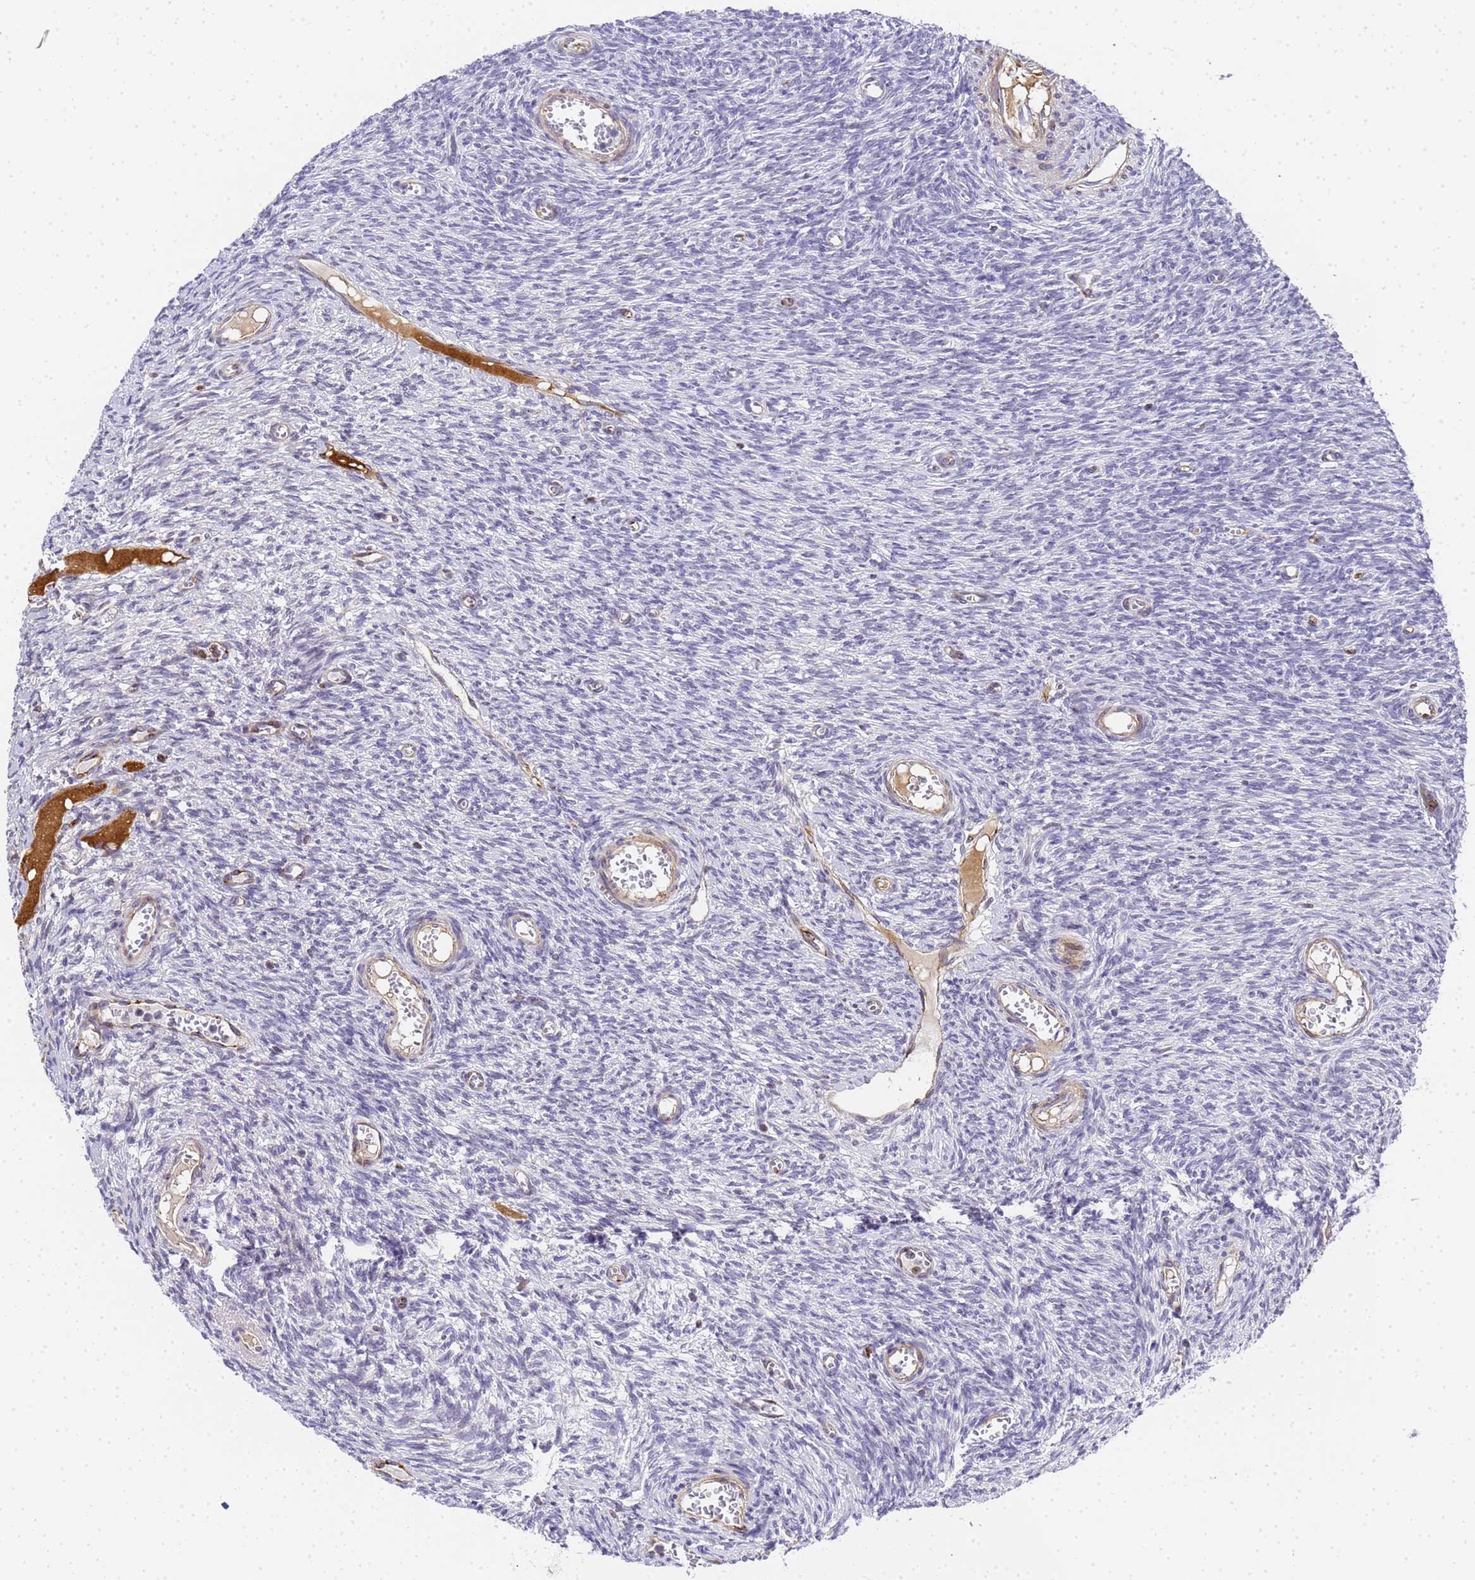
{"staining": {"intensity": "negative", "quantity": "none", "location": "none"}, "tissue": "ovary", "cell_type": "Ovarian stroma cells", "image_type": "normal", "snomed": [{"axis": "morphology", "description": "Normal tissue, NOS"}, {"axis": "topography", "description": "Ovary"}], "caption": "Photomicrograph shows no protein positivity in ovarian stroma cells of benign ovary. (Stains: DAB (3,3'-diaminobenzidine) immunohistochemistry with hematoxylin counter stain, Microscopy: brightfield microscopy at high magnification).", "gene": "IGFBP7", "patient": {"sex": "female", "age": 44}}